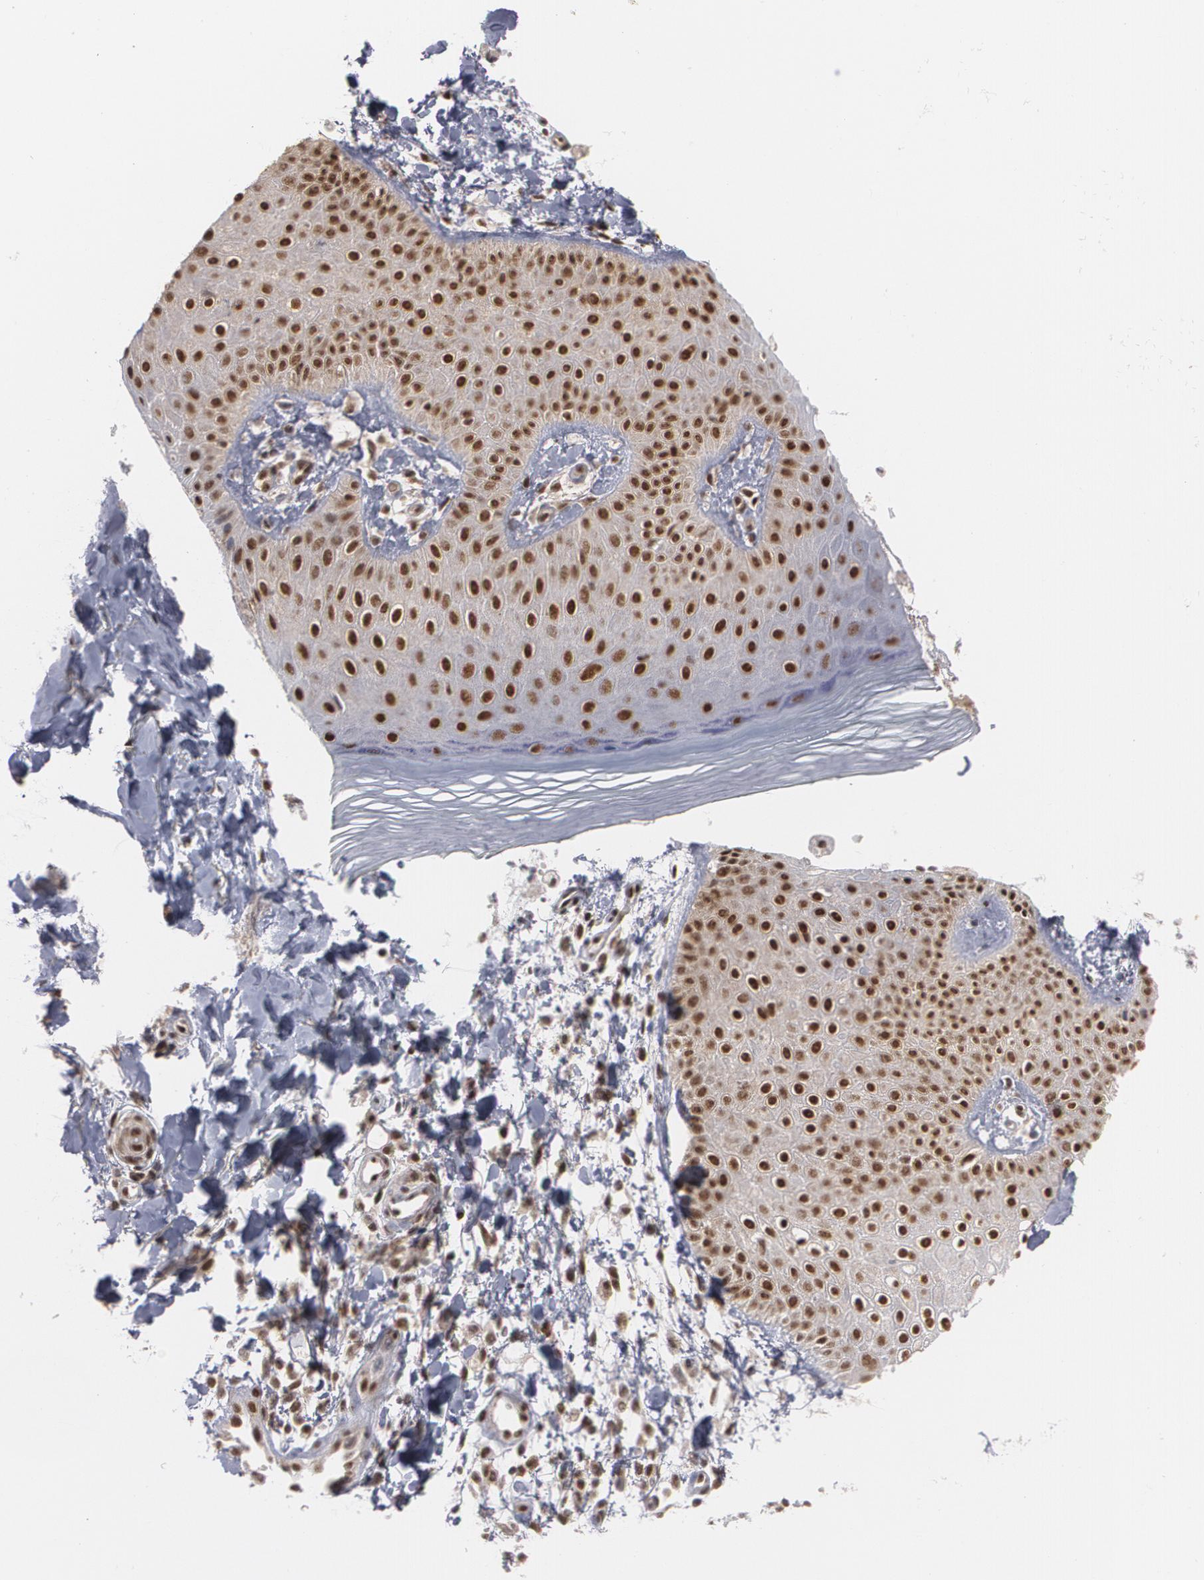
{"staining": {"intensity": "strong", "quantity": ">75%", "location": "nuclear"}, "tissue": "skin", "cell_type": "Epidermal cells", "image_type": "normal", "snomed": [{"axis": "morphology", "description": "Normal tissue, NOS"}, {"axis": "morphology", "description": "Inflammation, NOS"}, {"axis": "topography", "description": "Soft tissue"}, {"axis": "topography", "description": "Anal"}], "caption": "Immunohistochemical staining of unremarkable human skin exhibits strong nuclear protein expression in approximately >75% of epidermal cells.", "gene": "INTS6L", "patient": {"sex": "female", "age": 15}}